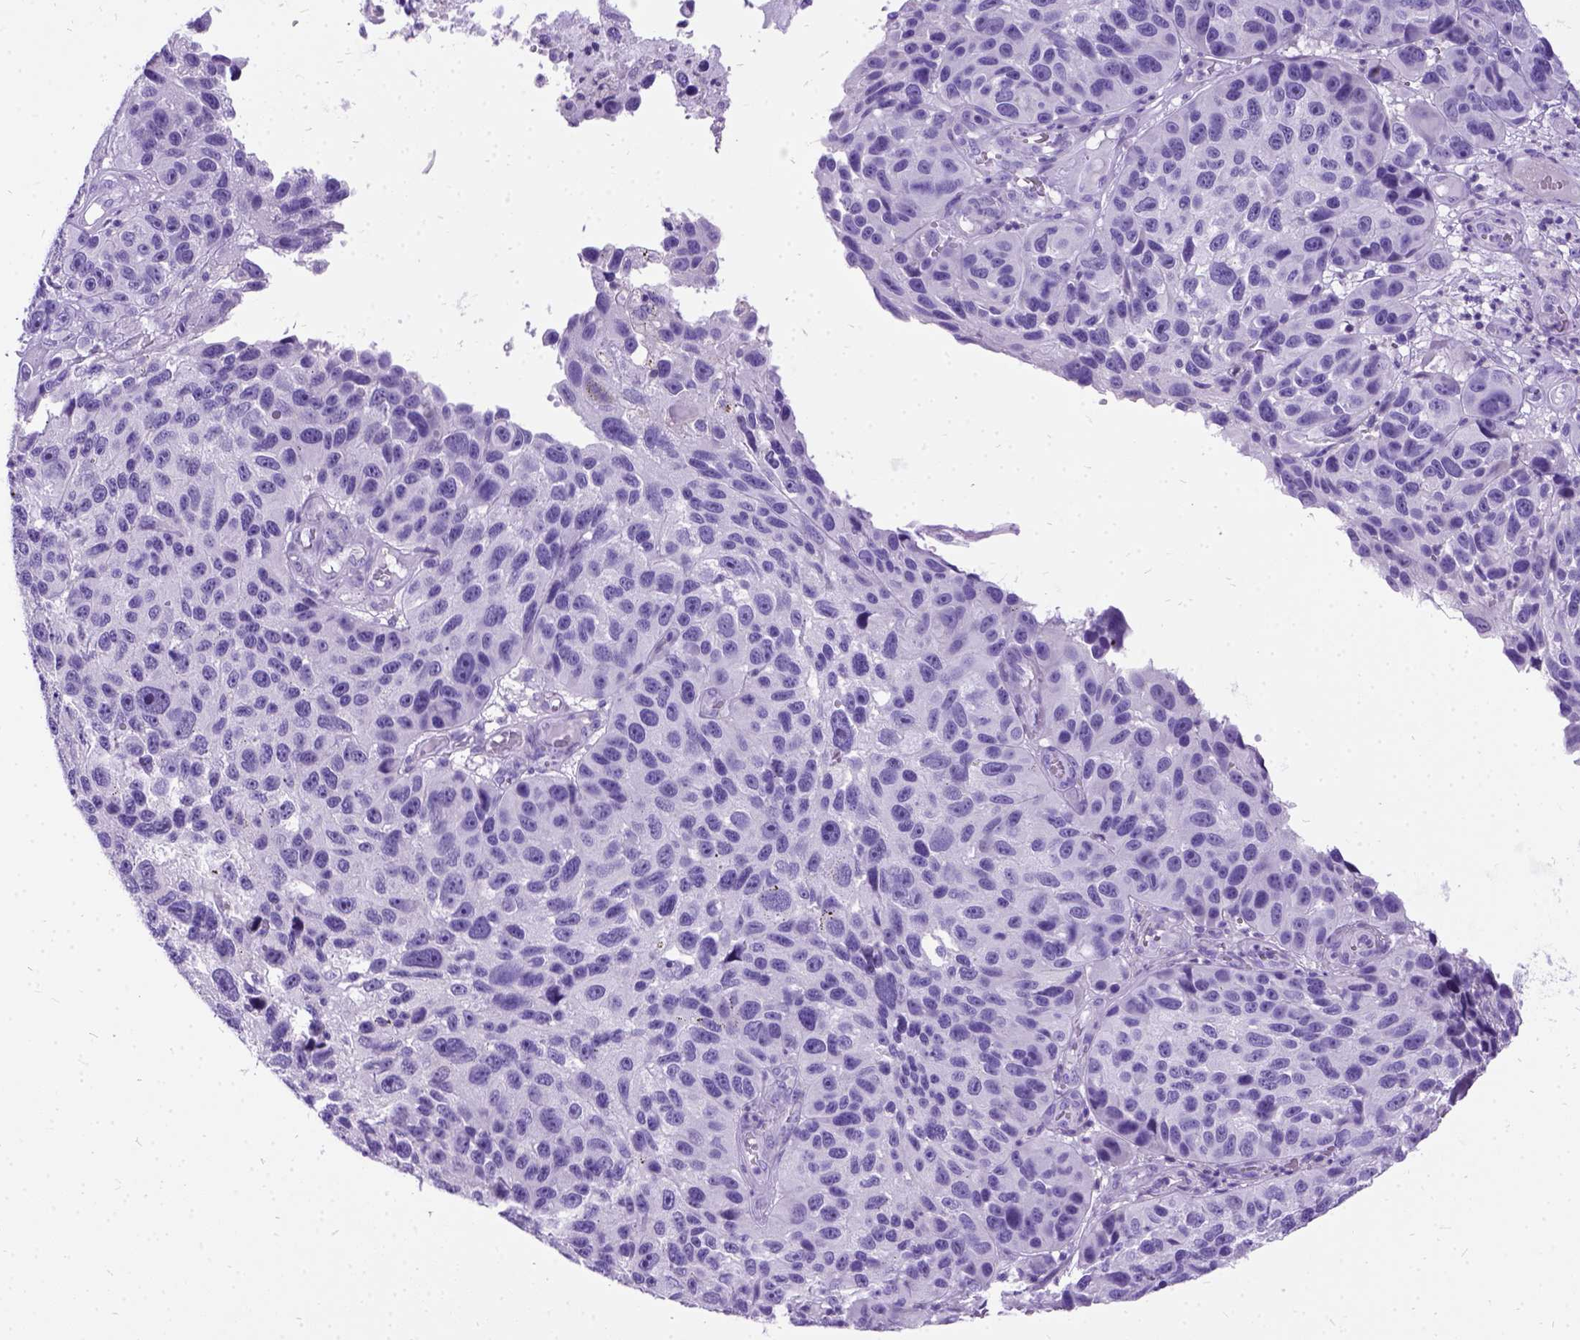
{"staining": {"intensity": "negative", "quantity": "none", "location": "none"}, "tissue": "melanoma", "cell_type": "Tumor cells", "image_type": "cancer", "snomed": [{"axis": "morphology", "description": "Malignant melanoma, NOS"}, {"axis": "topography", "description": "Skin"}], "caption": "IHC histopathology image of neoplastic tissue: melanoma stained with DAB exhibits no significant protein expression in tumor cells.", "gene": "PRG2", "patient": {"sex": "male", "age": 53}}